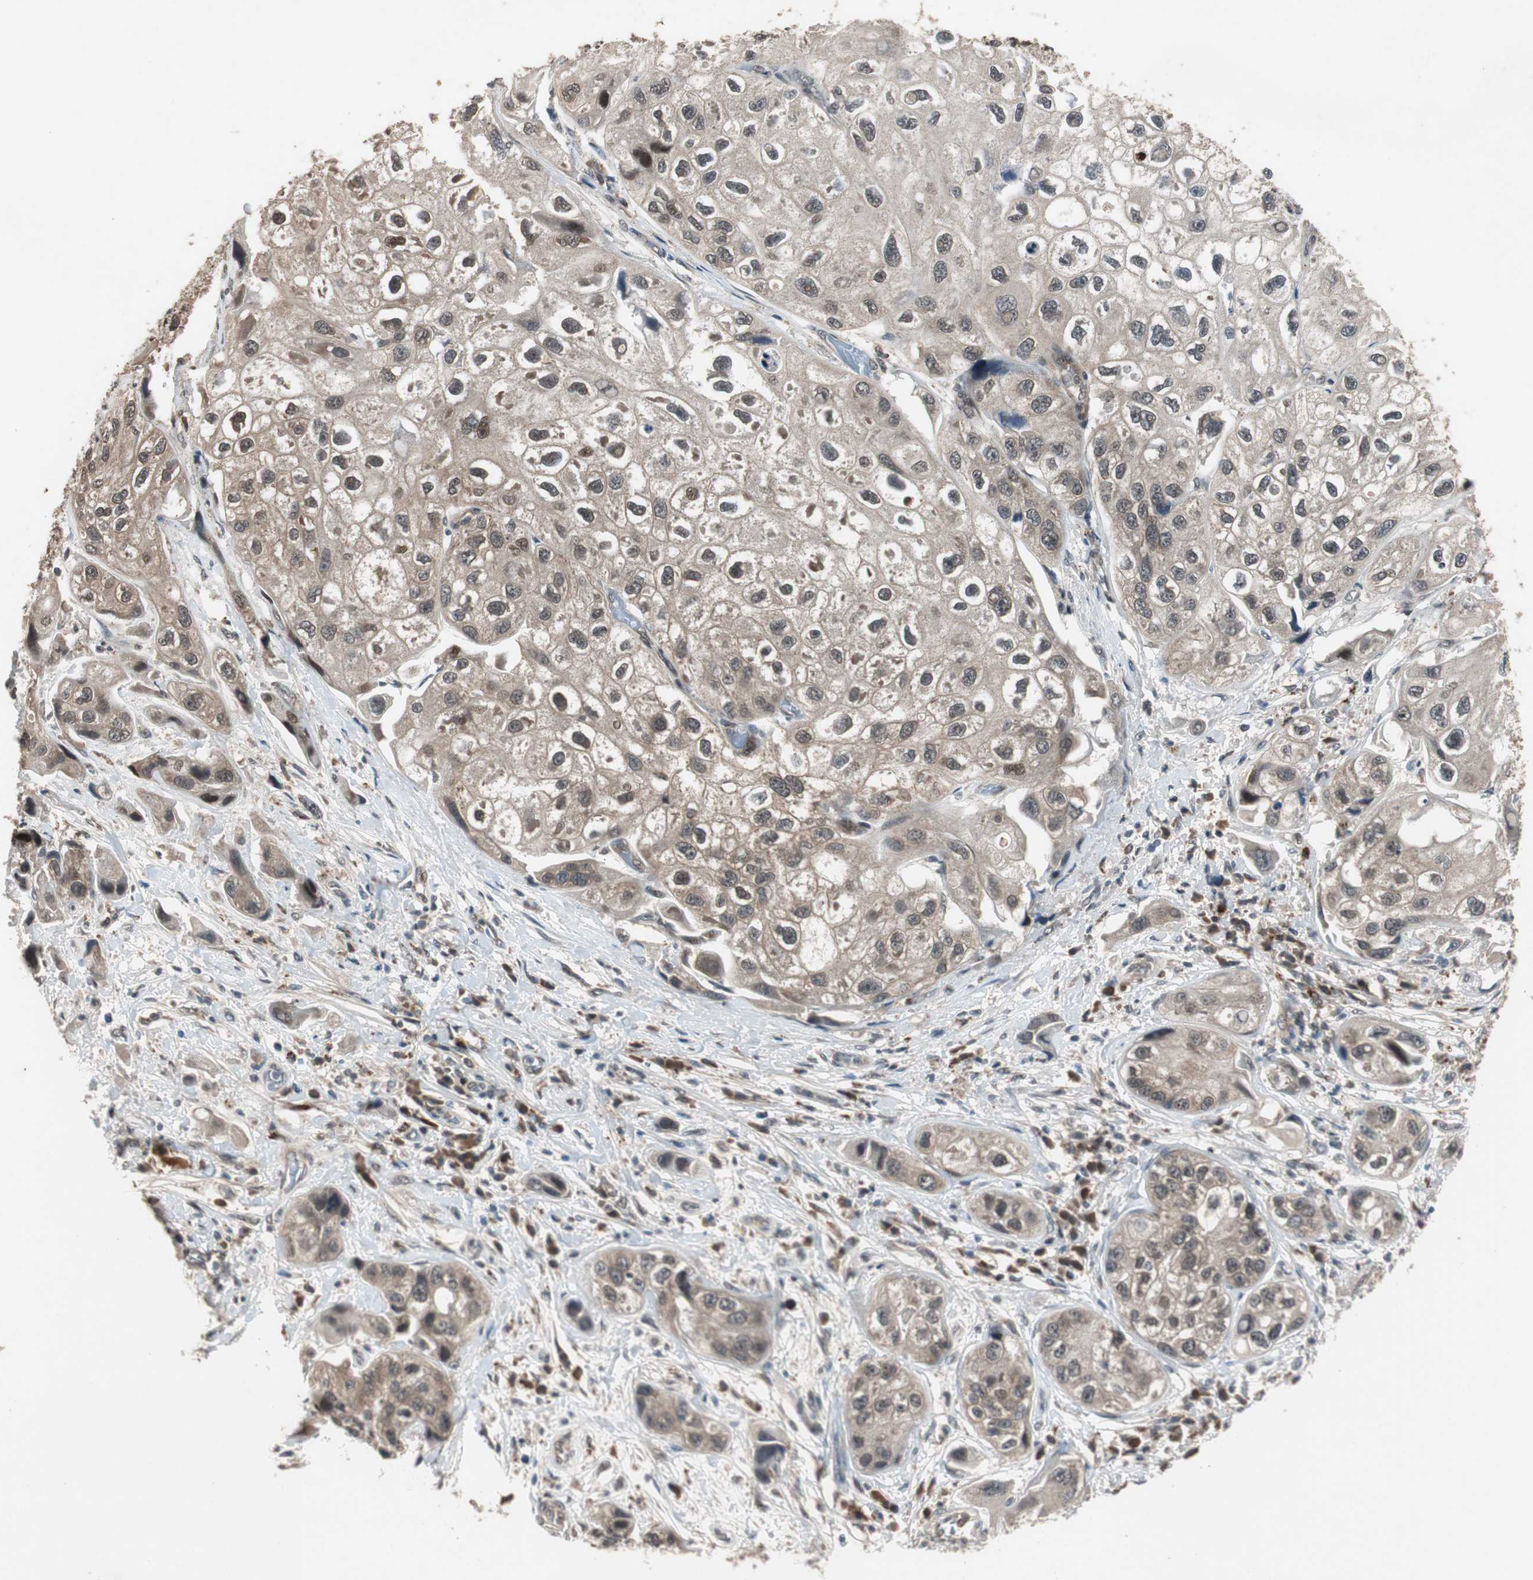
{"staining": {"intensity": "moderate", "quantity": ">75%", "location": "cytoplasmic/membranous,nuclear"}, "tissue": "urothelial cancer", "cell_type": "Tumor cells", "image_type": "cancer", "snomed": [{"axis": "morphology", "description": "Urothelial carcinoma, High grade"}, {"axis": "topography", "description": "Urinary bladder"}], "caption": "Protein expression by immunohistochemistry (IHC) shows moderate cytoplasmic/membranous and nuclear staining in about >75% of tumor cells in urothelial cancer.", "gene": "BOLA1", "patient": {"sex": "female", "age": 64}}